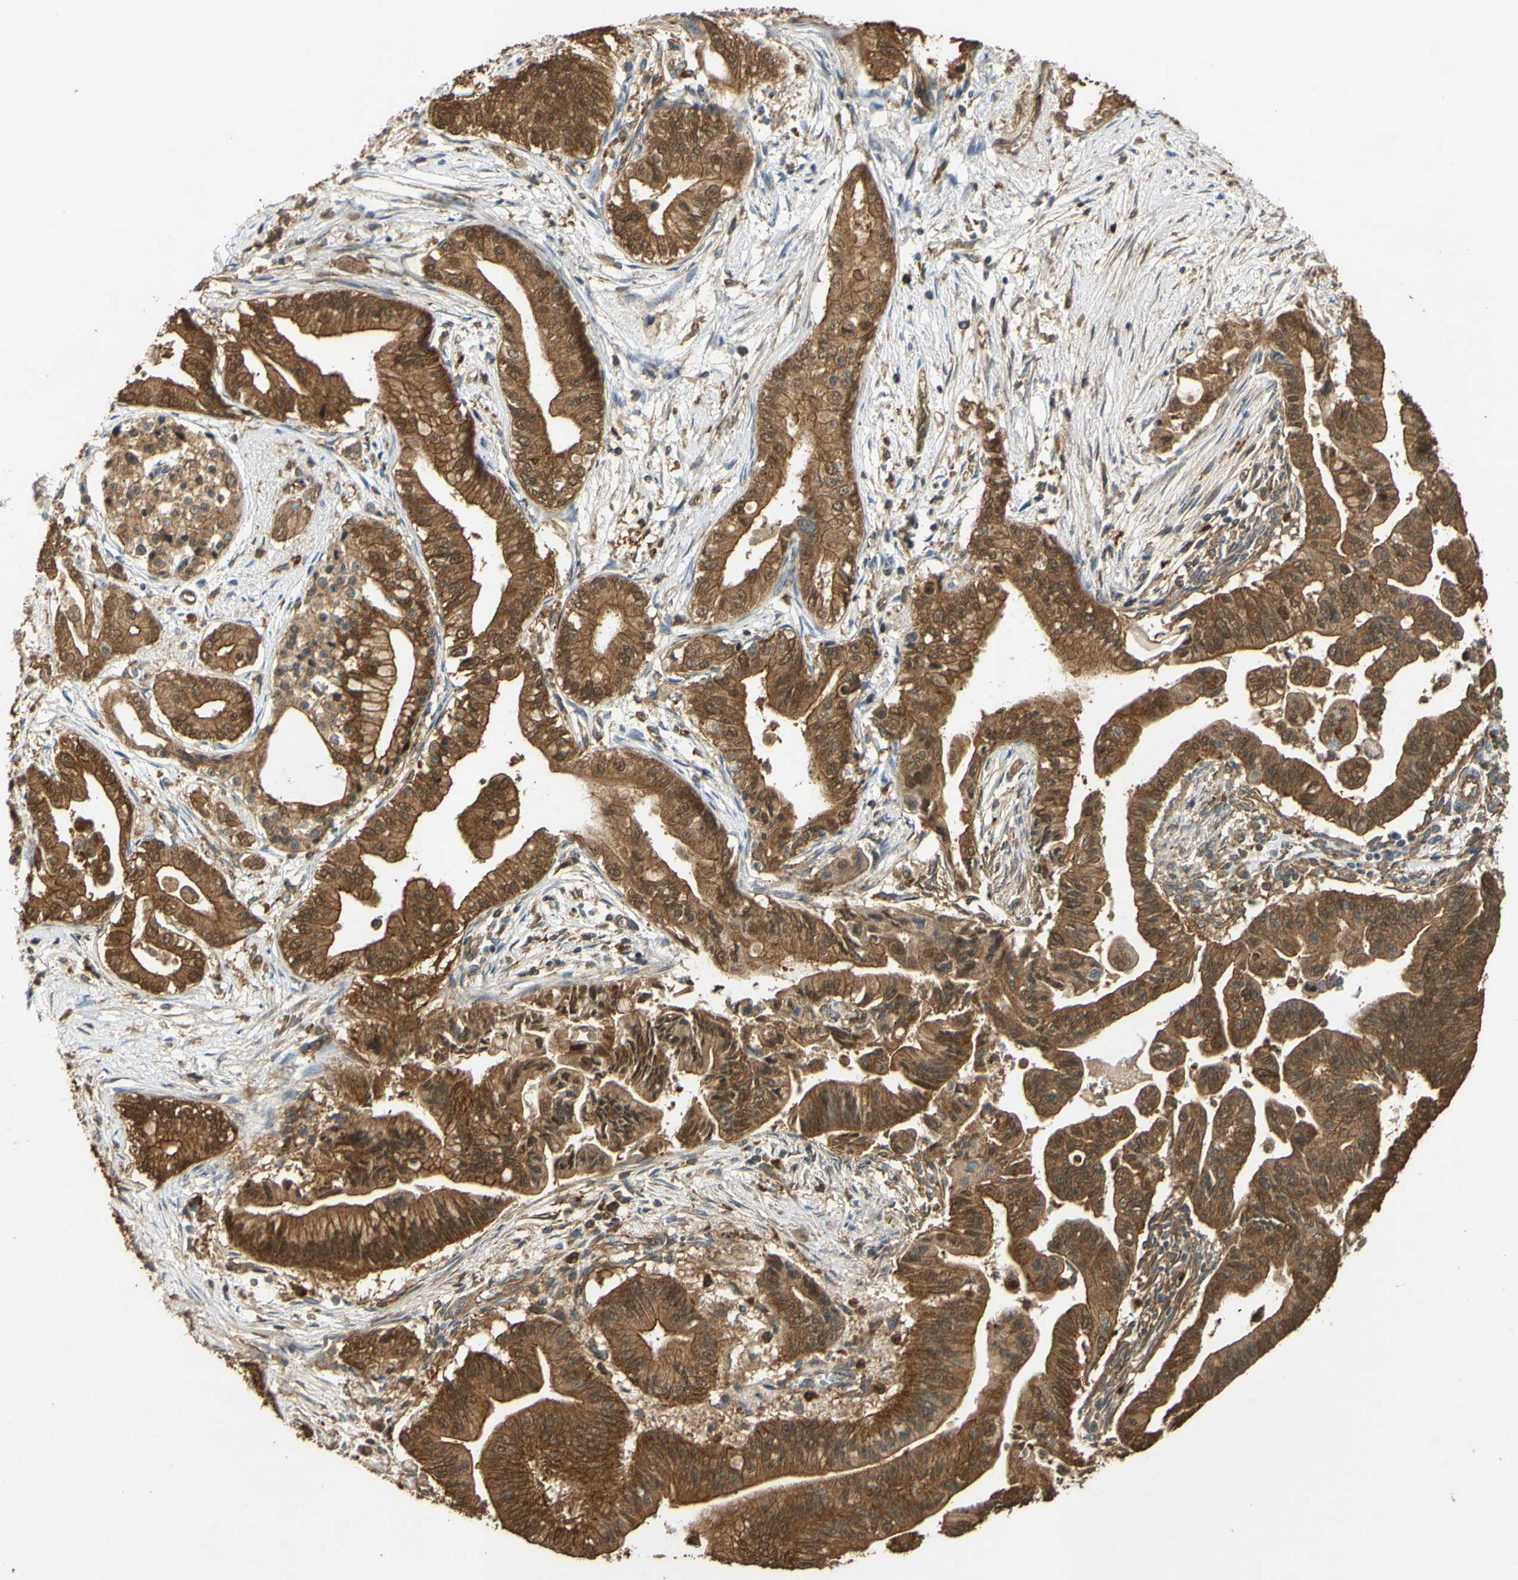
{"staining": {"intensity": "strong", "quantity": ">75%", "location": "cytoplasmic/membranous"}, "tissue": "pancreatic cancer", "cell_type": "Tumor cells", "image_type": "cancer", "snomed": [{"axis": "morphology", "description": "Adenocarcinoma, NOS"}, {"axis": "topography", "description": "Pancreas"}], "caption": "IHC (DAB) staining of adenocarcinoma (pancreatic) shows strong cytoplasmic/membranous protein expression in approximately >75% of tumor cells.", "gene": "CTTN", "patient": {"sex": "male", "age": 70}}